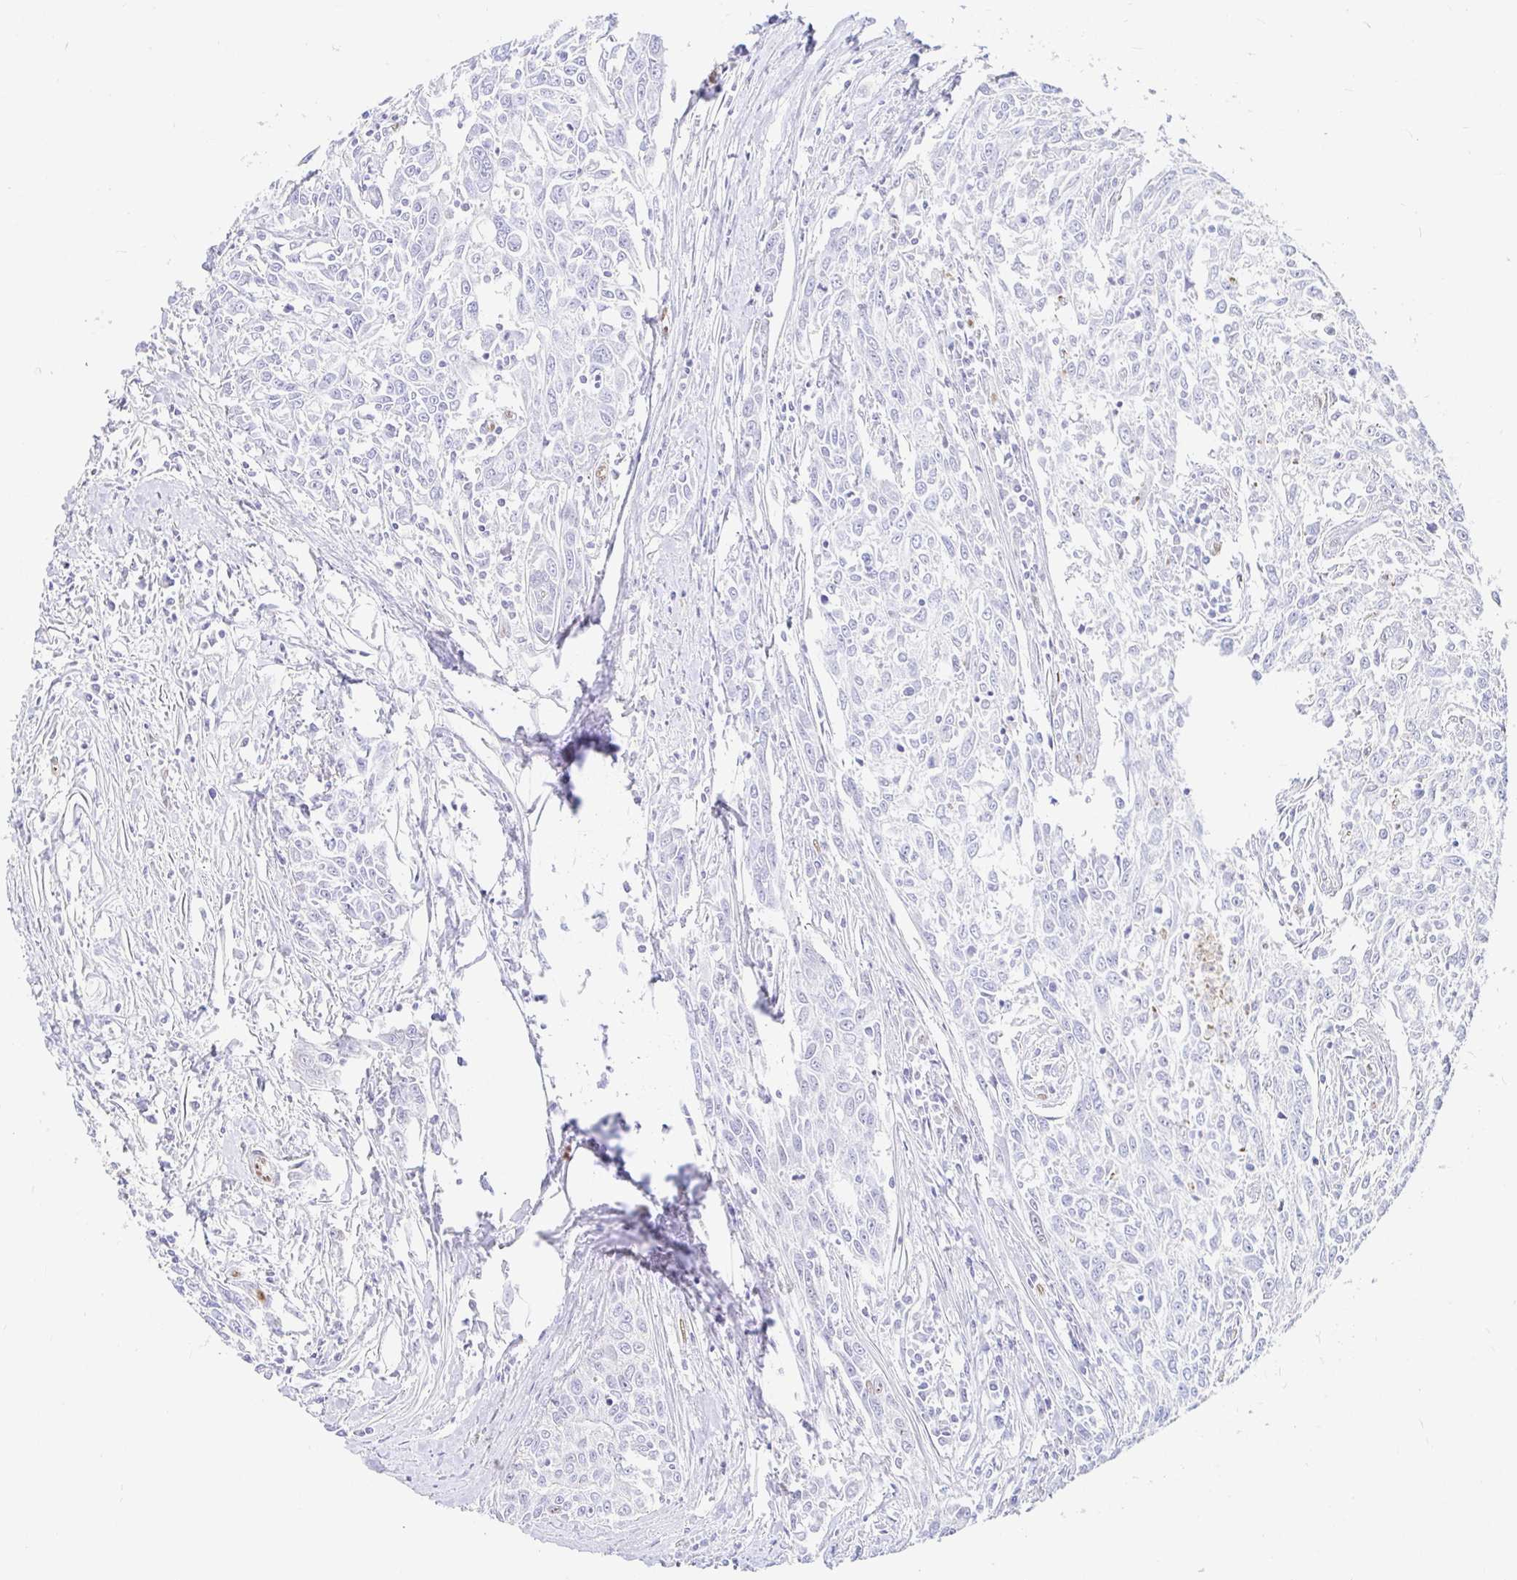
{"staining": {"intensity": "negative", "quantity": "none", "location": "none"}, "tissue": "breast cancer", "cell_type": "Tumor cells", "image_type": "cancer", "snomed": [{"axis": "morphology", "description": "Duct carcinoma"}, {"axis": "topography", "description": "Breast"}], "caption": "The immunohistochemistry (IHC) image has no significant staining in tumor cells of breast cancer (intraductal carcinoma) tissue. Nuclei are stained in blue.", "gene": "HINFP", "patient": {"sex": "female", "age": 50}}